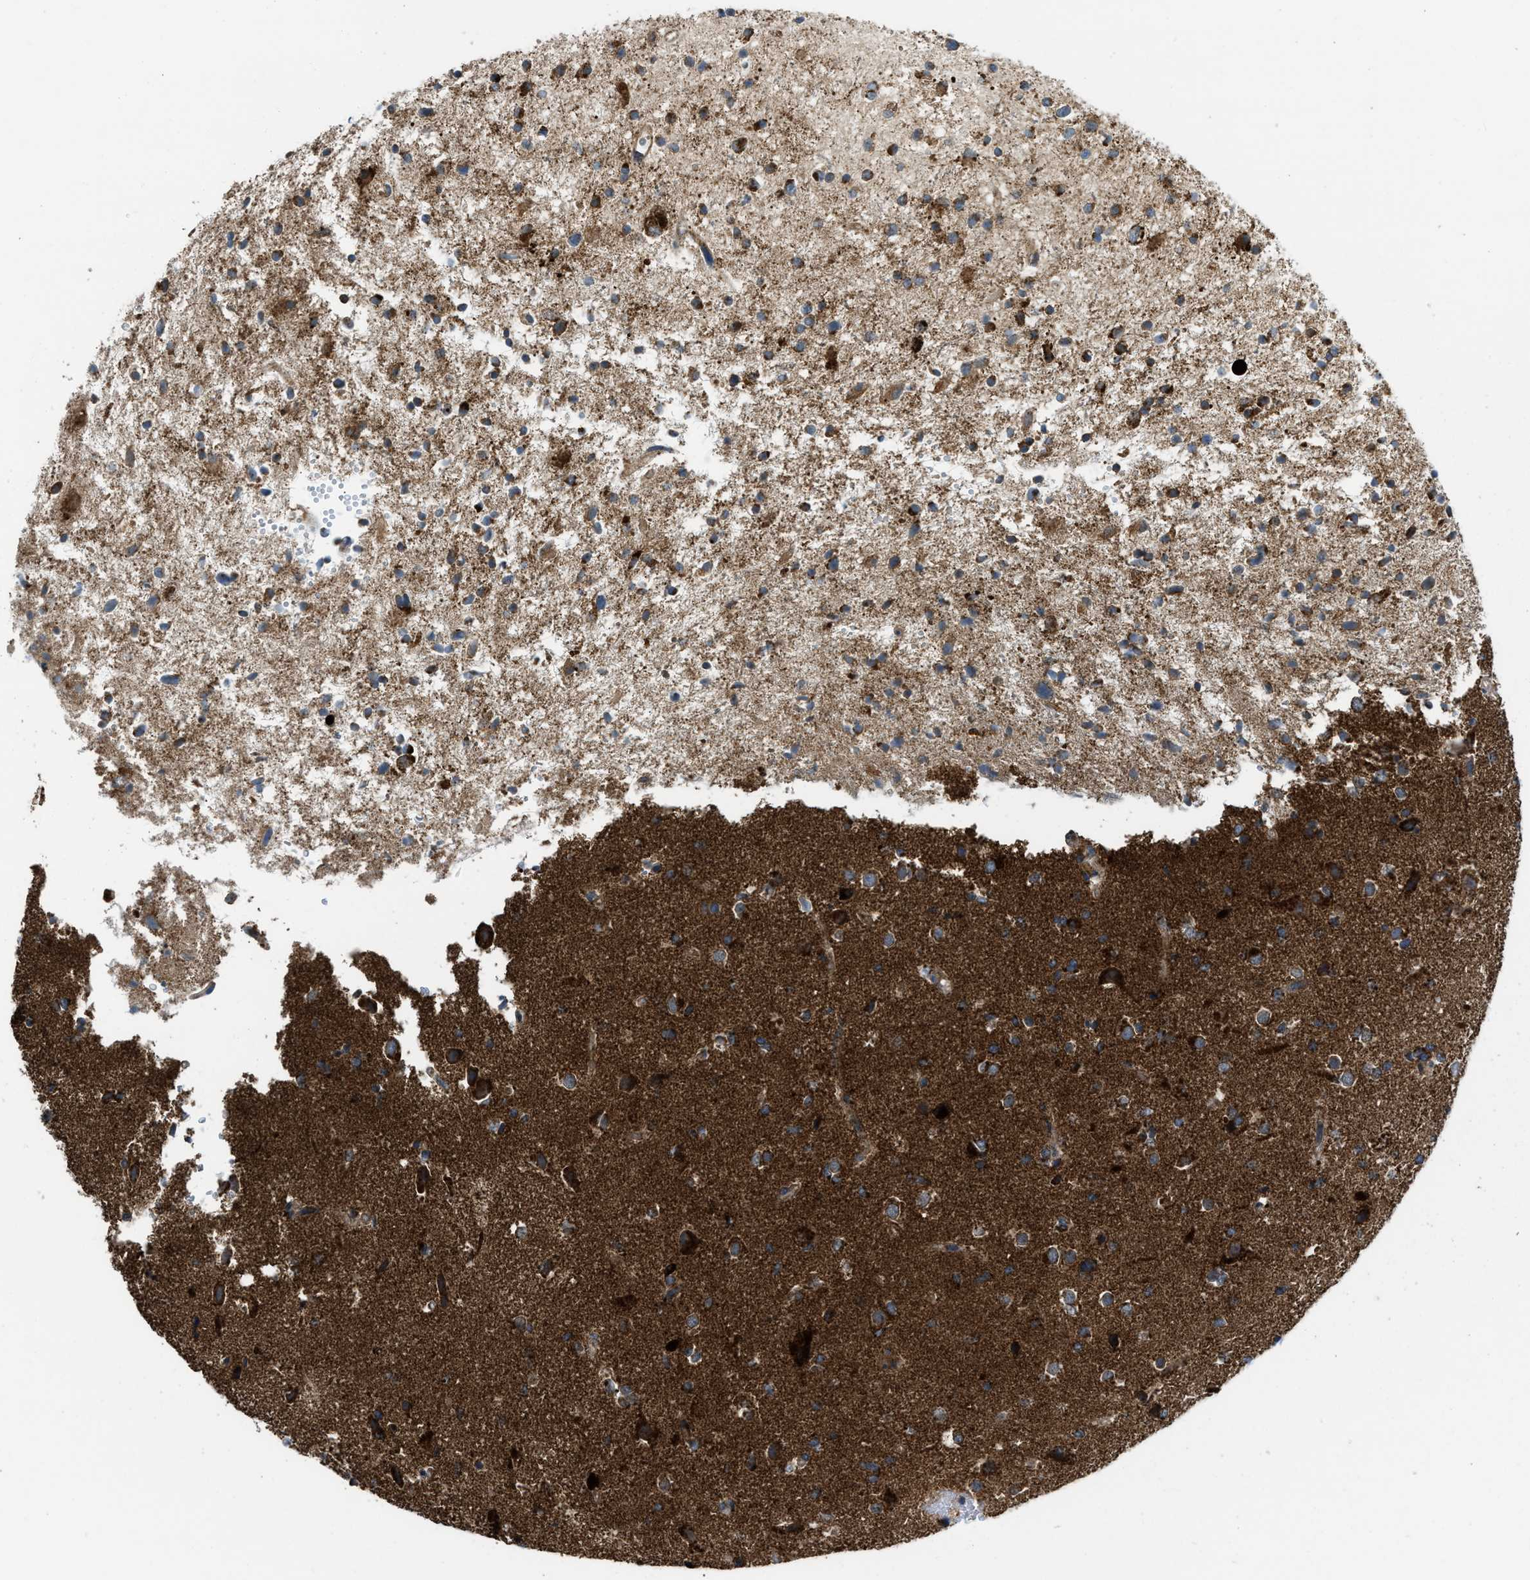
{"staining": {"intensity": "strong", "quantity": ">75%", "location": "cytoplasmic/membranous"}, "tissue": "glioma", "cell_type": "Tumor cells", "image_type": "cancer", "snomed": [{"axis": "morphology", "description": "Glioma, malignant, High grade"}, {"axis": "topography", "description": "Brain"}], "caption": "Approximately >75% of tumor cells in glioma display strong cytoplasmic/membranous protein staining as visualized by brown immunohistochemical staining.", "gene": "SESN2", "patient": {"sex": "male", "age": 33}}